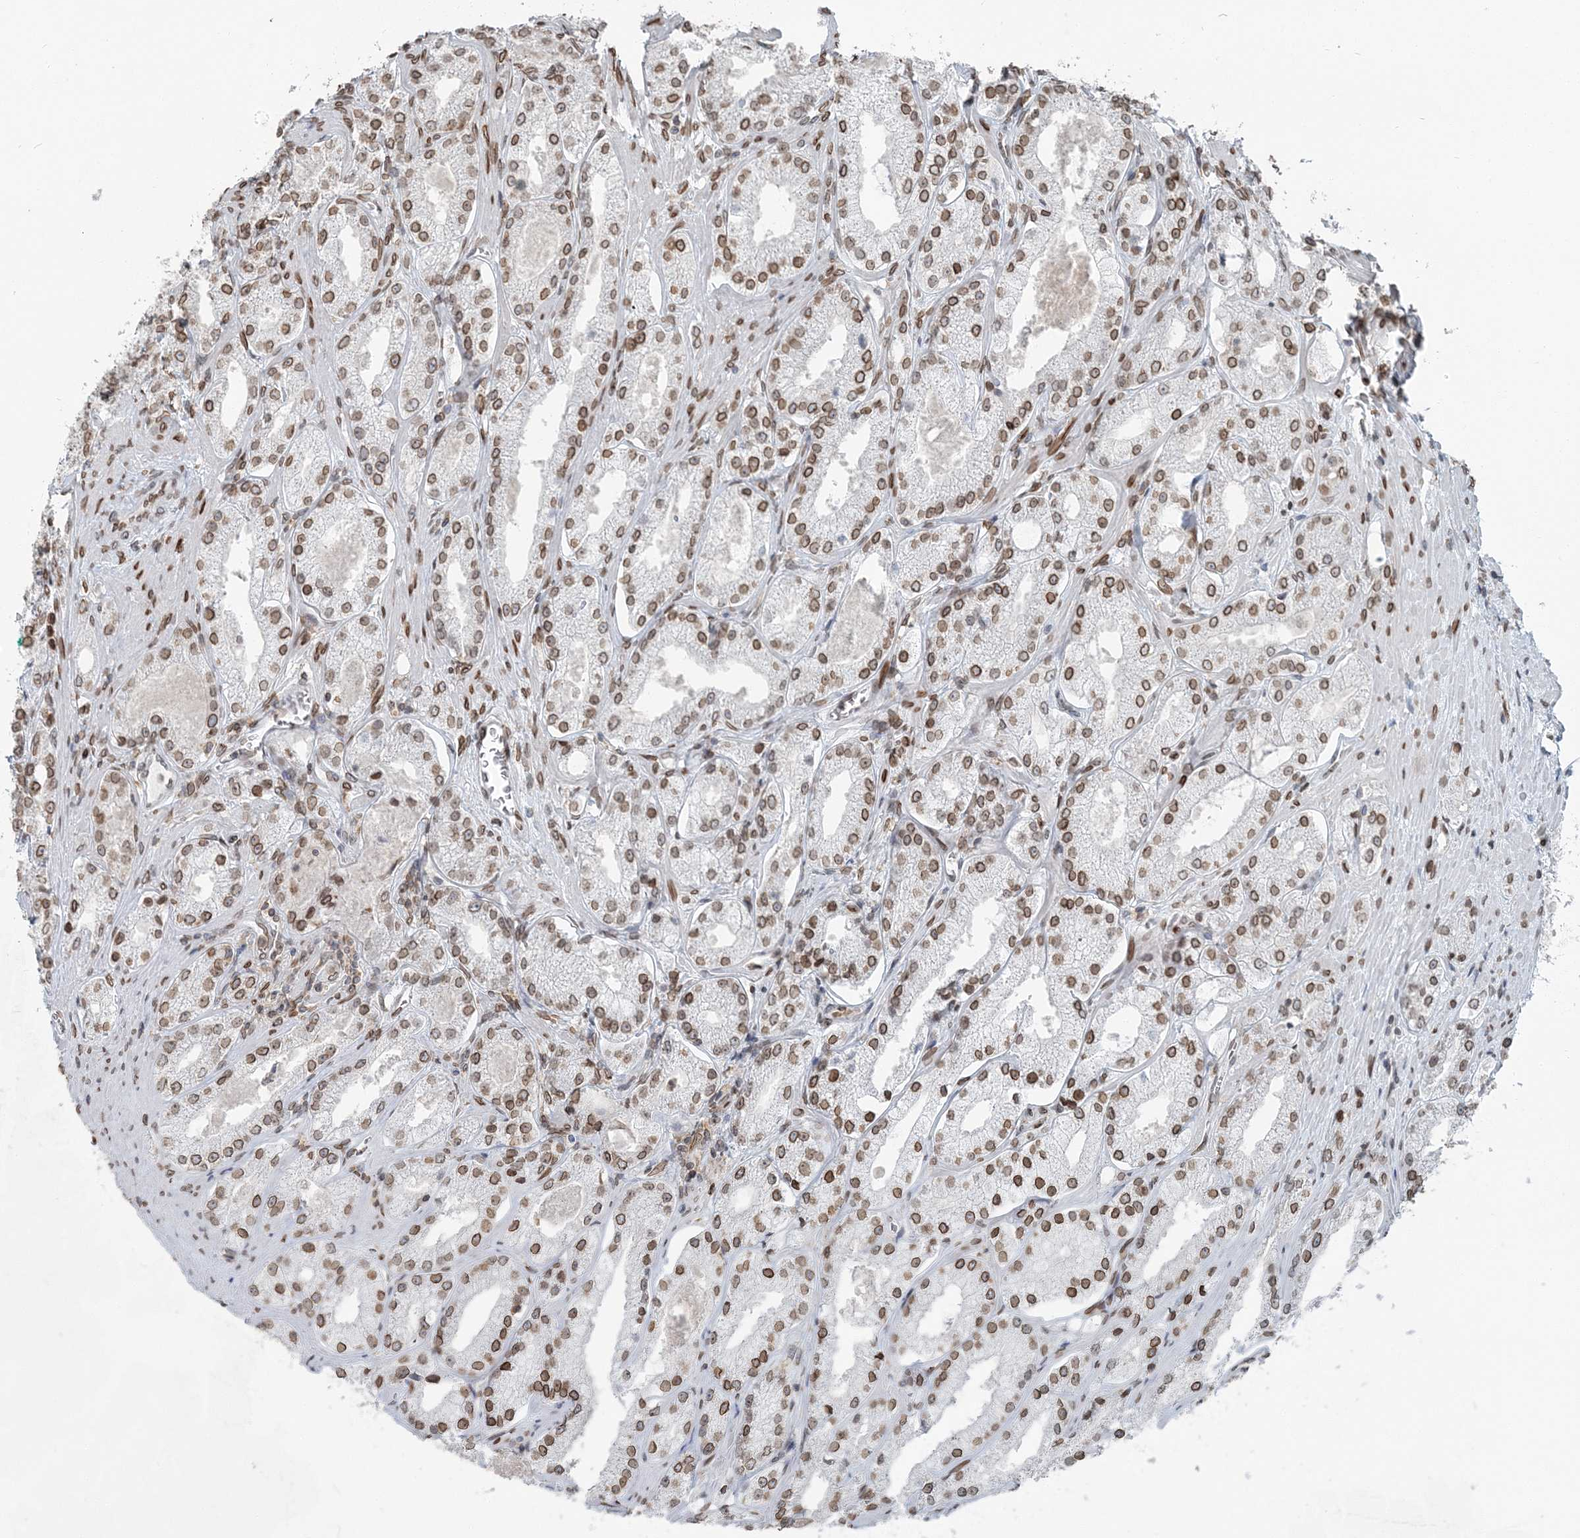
{"staining": {"intensity": "moderate", "quantity": ">75%", "location": "cytoplasmic/membranous,nuclear"}, "tissue": "prostate cancer", "cell_type": "Tumor cells", "image_type": "cancer", "snomed": [{"axis": "morphology", "description": "Adenocarcinoma, Low grade"}, {"axis": "topography", "description": "Prostate"}], "caption": "A high-resolution histopathology image shows IHC staining of prostate cancer, which shows moderate cytoplasmic/membranous and nuclear staining in about >75% of tumor cells.", "gene": "GJD4", "patient": {"sex": "male", "age": 69}}